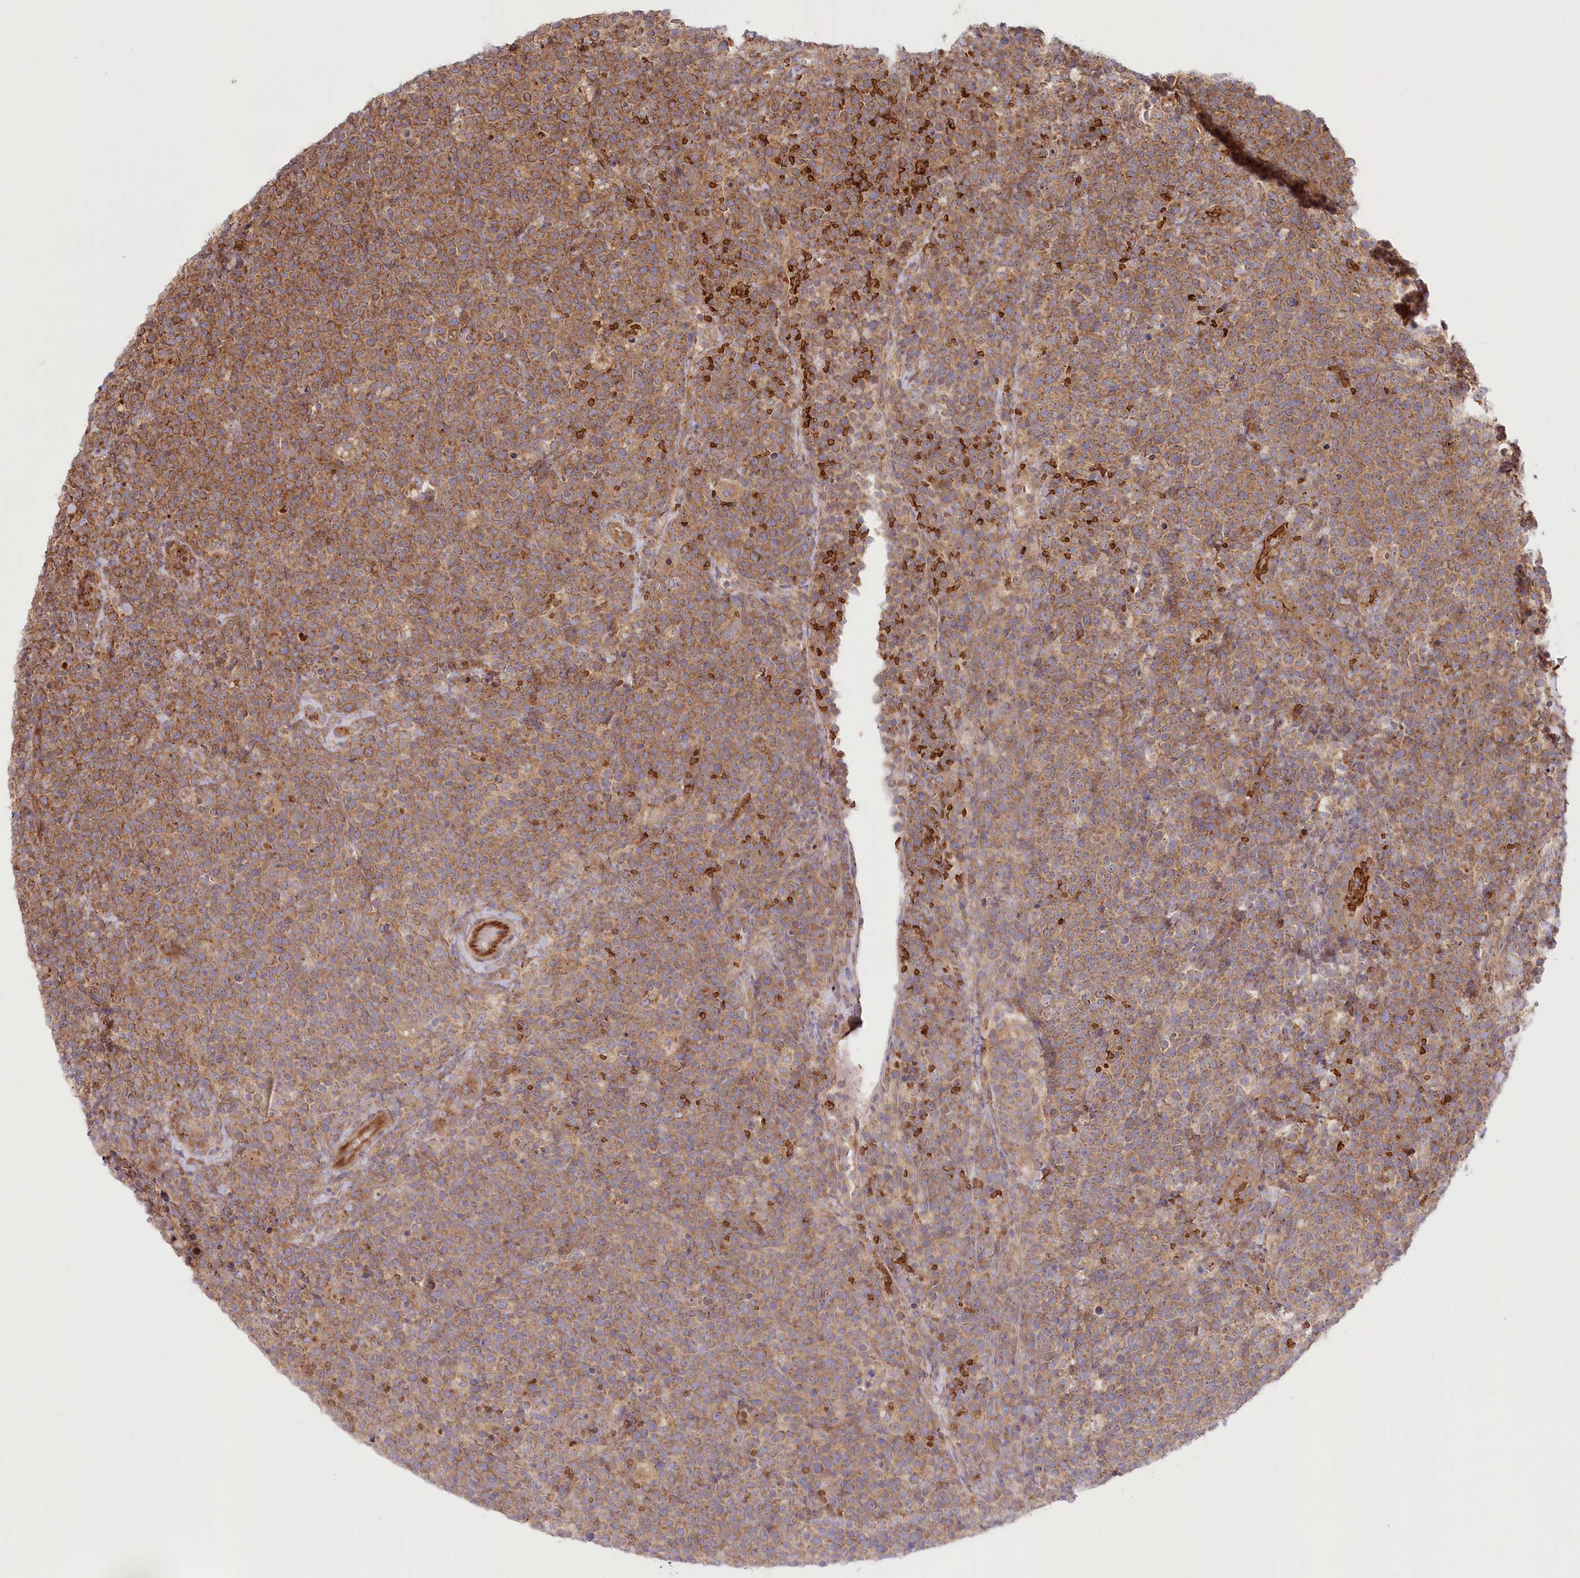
{"staining": {"intensity": "moderate", "quantity": ">75%", "location": "cytoplasmic/membranous"}, "tissue": "lymphoma", "cell_type": "Tumor cells", "image_type": "cancer", "snomed": [{"axis": "morphology", "description": "Malignant lymphoma, non-Hodgkin's type, High grade"}, {"axis": "topography", "description": "Lymph node"}], "caption": "The histopathology image demonstrates staining of high-grade malignant lymphoma, non-Hodgkin's type, revealing moderate cytoplasmic/membranous protein positivity (brown color) within tumor cells. The staining was performed using DAB (3,3'-diaminobenzidine), with brown indicating positive protein expression. Nuclei are stained blue with hematoxylin.", "gene": "COMMD3", "patient": {"sex": "male", "age": 61}}